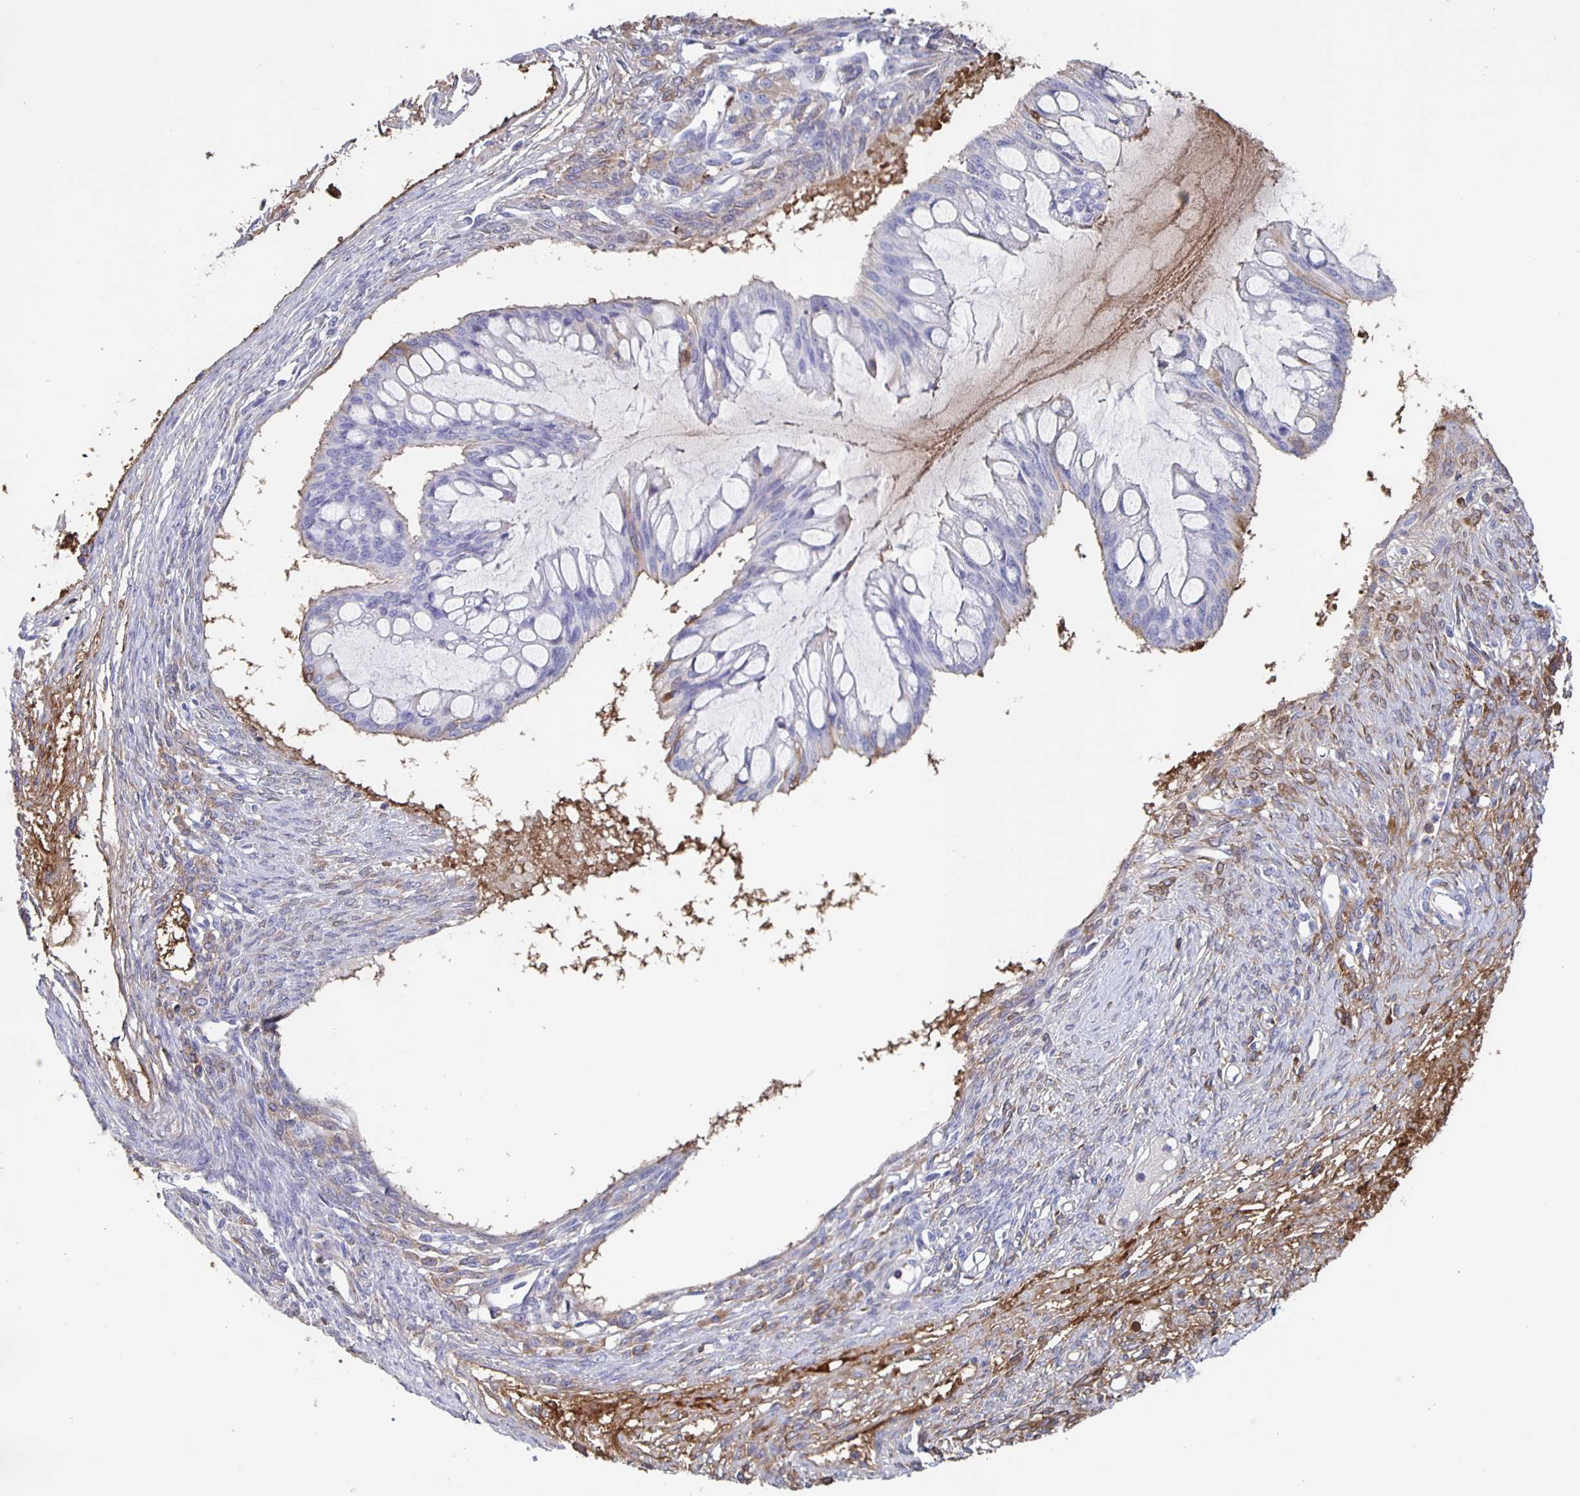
{"staining": {"intensity": "negative", "quantity": "none", "location": "none"}, "tissue": "ovarian cancer", "cell_type": "Tumor cells", "image_type": "cancer", "snomed": [{"axis": "morphology", "description": "Cystadenocarcinoma, mucinous, NOS"}, {"axis": "topography", "description": "Ovary"}], "caption": "This is a micrograph of immunohistochemistry (IHC) staining of mucinous cystadenocarcinoma (ovarian), which shows no positivity in tumor cells.", "gene": "FGA", "patient": {"sex": "female", "age": 73}}